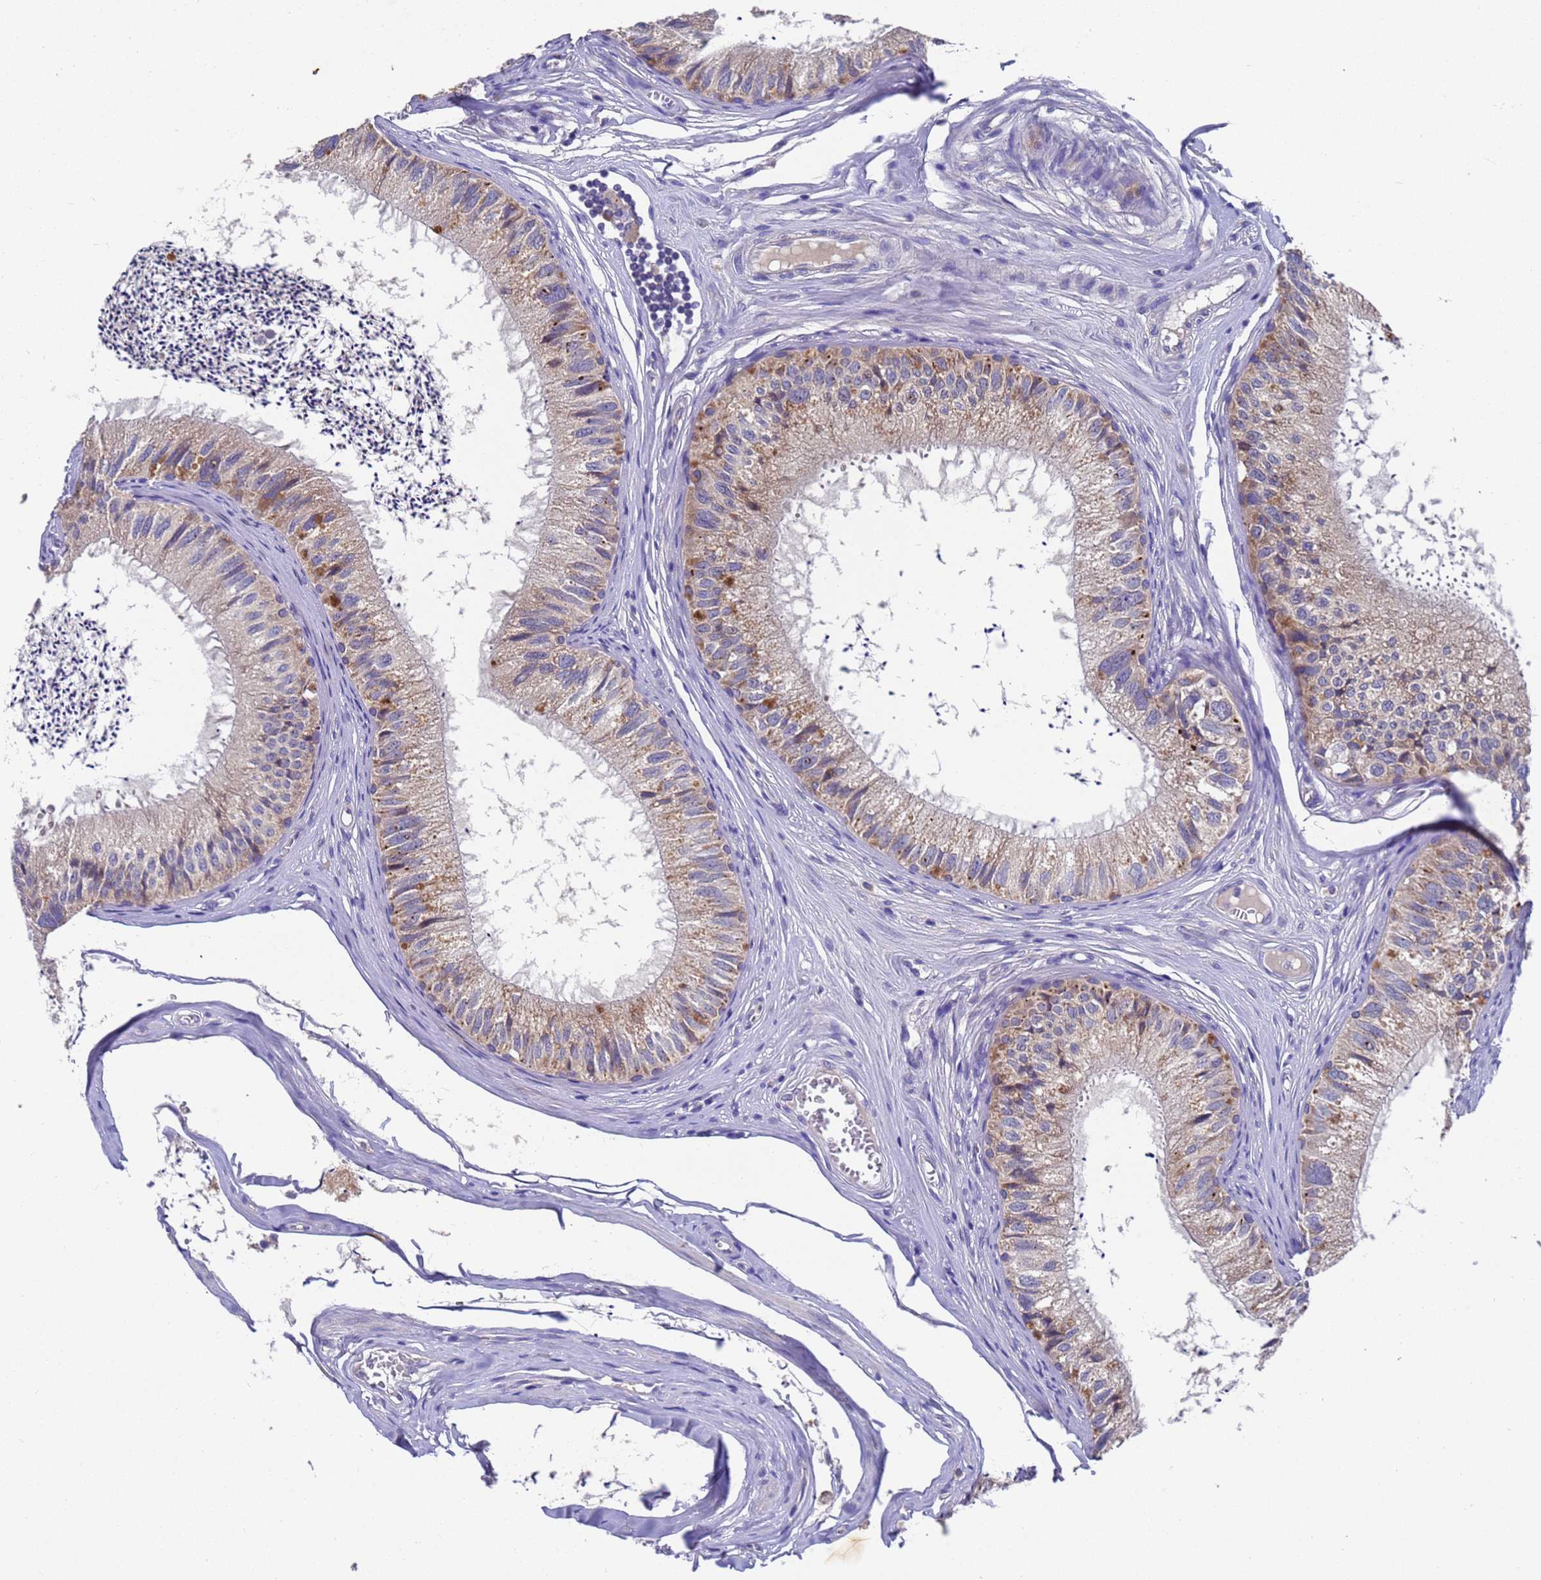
{"staining": {"intensity": "moderate", "quantity": ">75%", "location": "cytoplasmic/membranous"}, "tissue": "epididymis", "cell_type": "Glandular cells", "image_type": "normal", "snomed": [{"axis": "morphology", "description": "Normal tissue, NOS"}, {"axis": "topography", "description": "Epididymis"}], "caption": "Immunohistochemical staining of normal human epididymis displays >75% levels of moderate cytoplasmic/membranous protein expression in approximately >75% of glandular cells.", "gene": "DCAF12L1", "patient": {"sex": "male", "age": 79}}